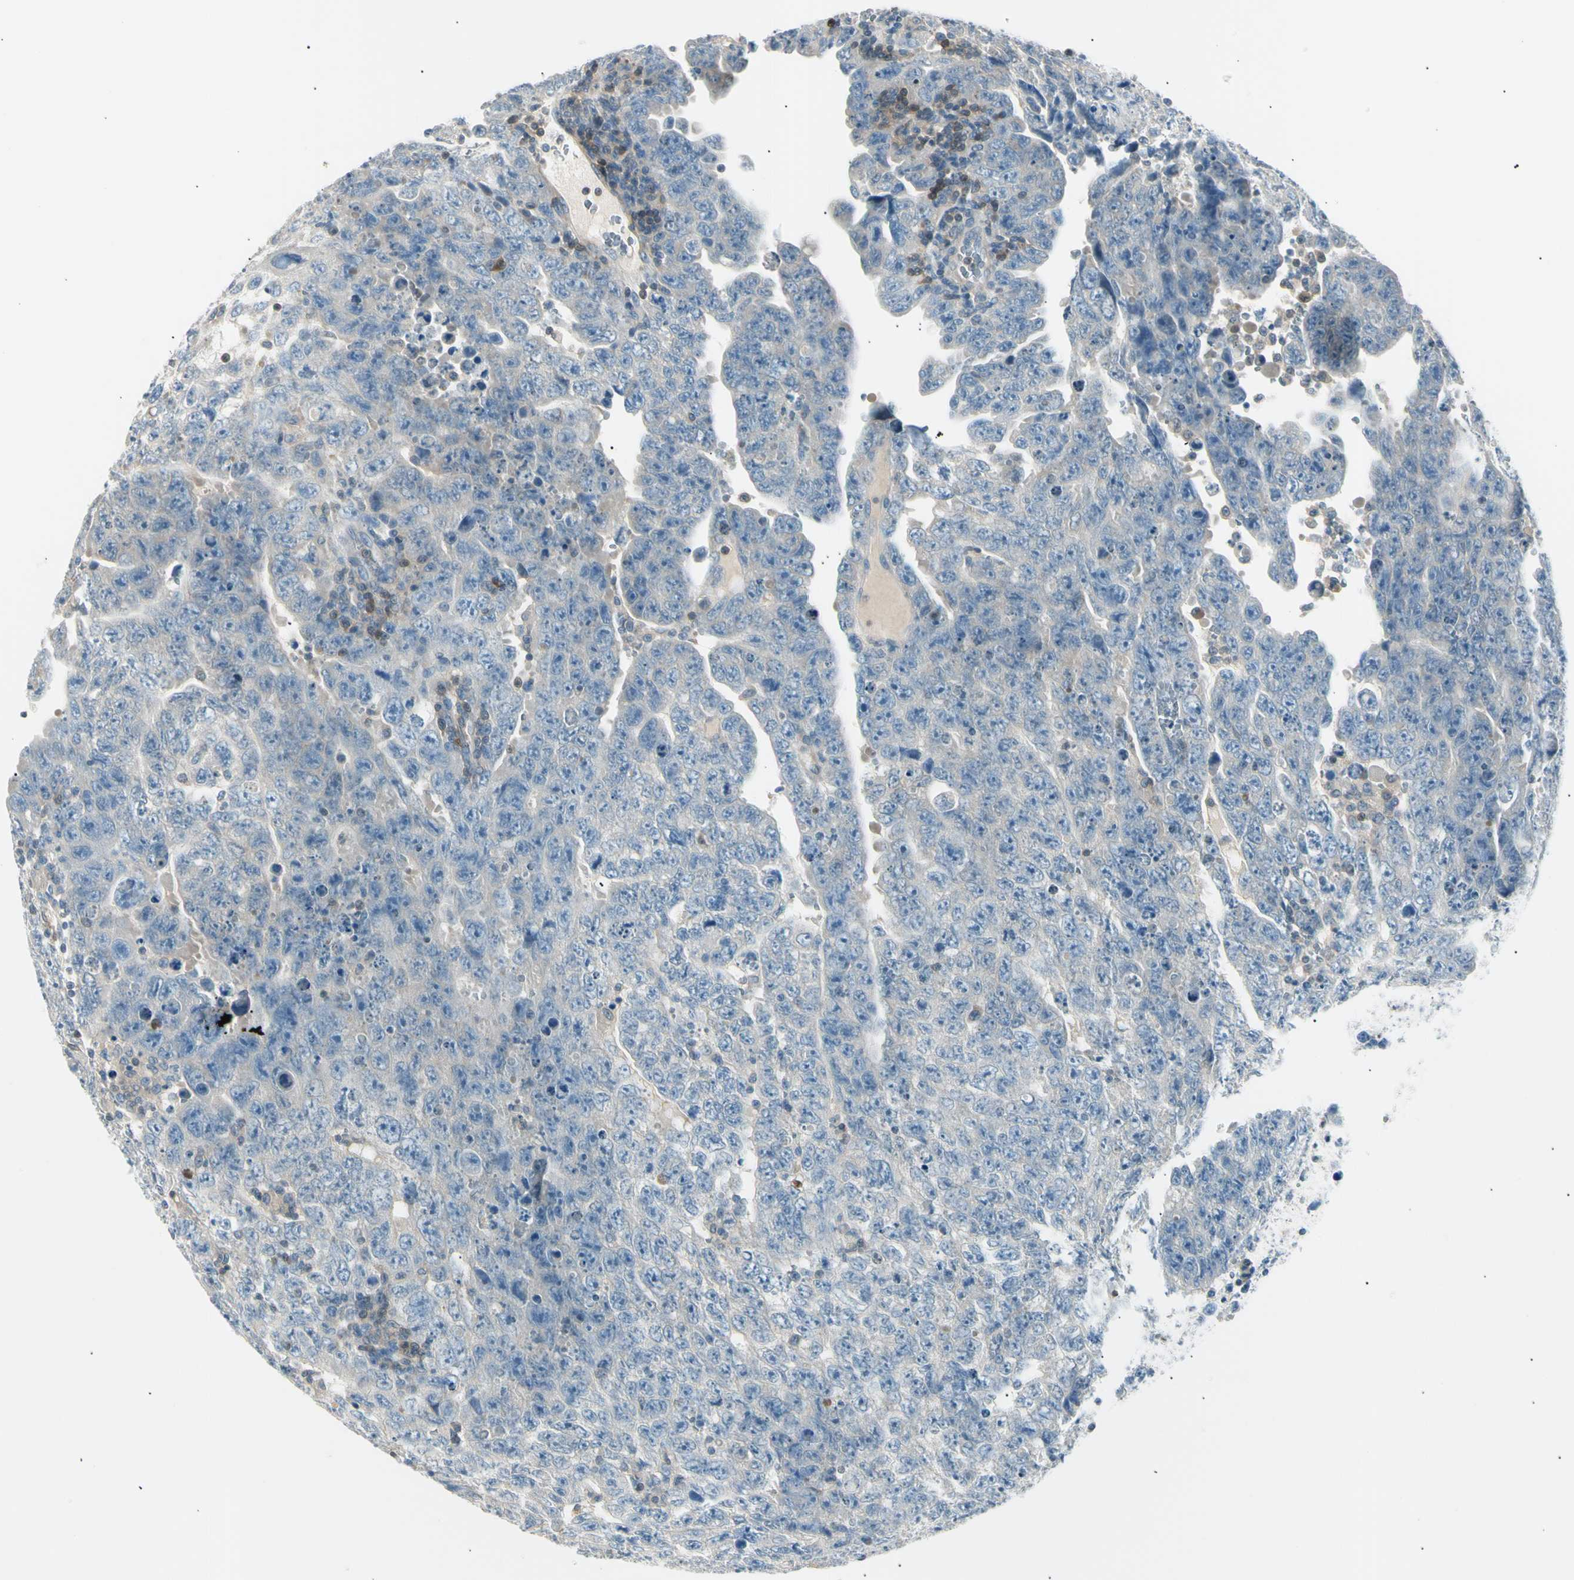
{"staining": {"intensity": "negative", "quantity": "none", "location": "none"}, "tissue": "testis cancer", "cell_type": "Tumor cells", "image_type": "cancer", "snomed": [{"axis": "morphology", "description": "Carcinoma, Embryonal, NOS"}, {"axis": "topography", "description": "Testis"}], "caption": "IHC photomicrograph of human testis cancer stained for a protein (brown), which displays no positivity in tumor cells. (DAB (3,3'-diaminobenzidine) immunohistochemistry (IHC) with hematoxylin counter stain).", "gene": "LHPP", "patient": {"sex": "male", "age": 28}}